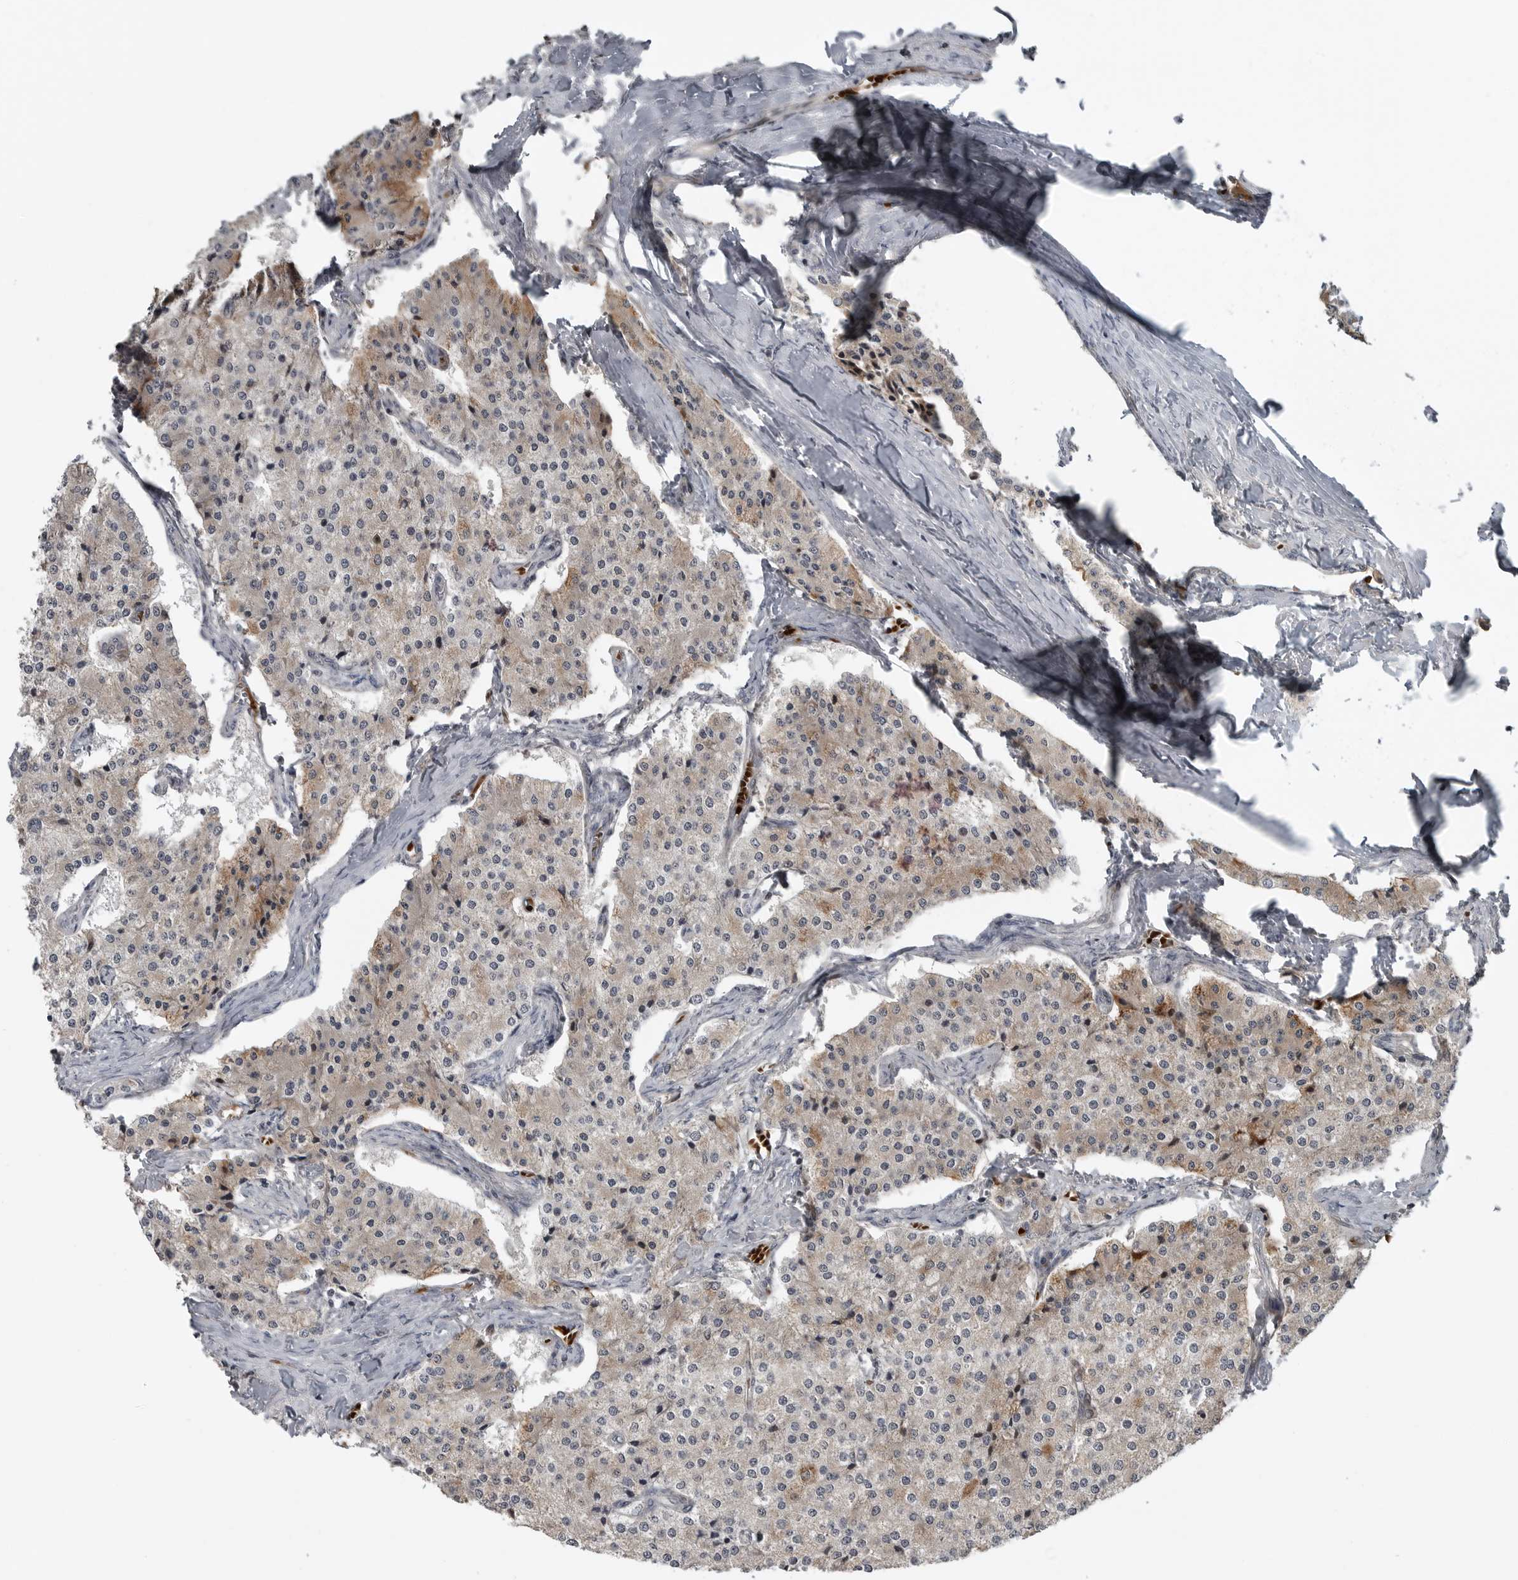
{"staining": {"intensity": "weak", "quantity": "25%-75%", "location": "cytoplasmic/membranous"}, "tissue": "carcinoid", "cell_type": "Tumor cells", "image_type": "cancer", "snomed": [{"axis": "morphology", "description": "Carcinoid, malignant, NOS"}, {"axis": "topography", "description": "Colon"}], "caption": "Carcinoid stained for a protein displays weak cytoplasmic/membranous positivity in tumor cells. The protein of interest is stained brown, and the nuclei are stained in blue (DAB (3,3'-diaminobenzidine) IHC with brightfield microscopy, high magnification).", "gene": "FAAP100", "patient": {"sex": "female", "age": 52}}